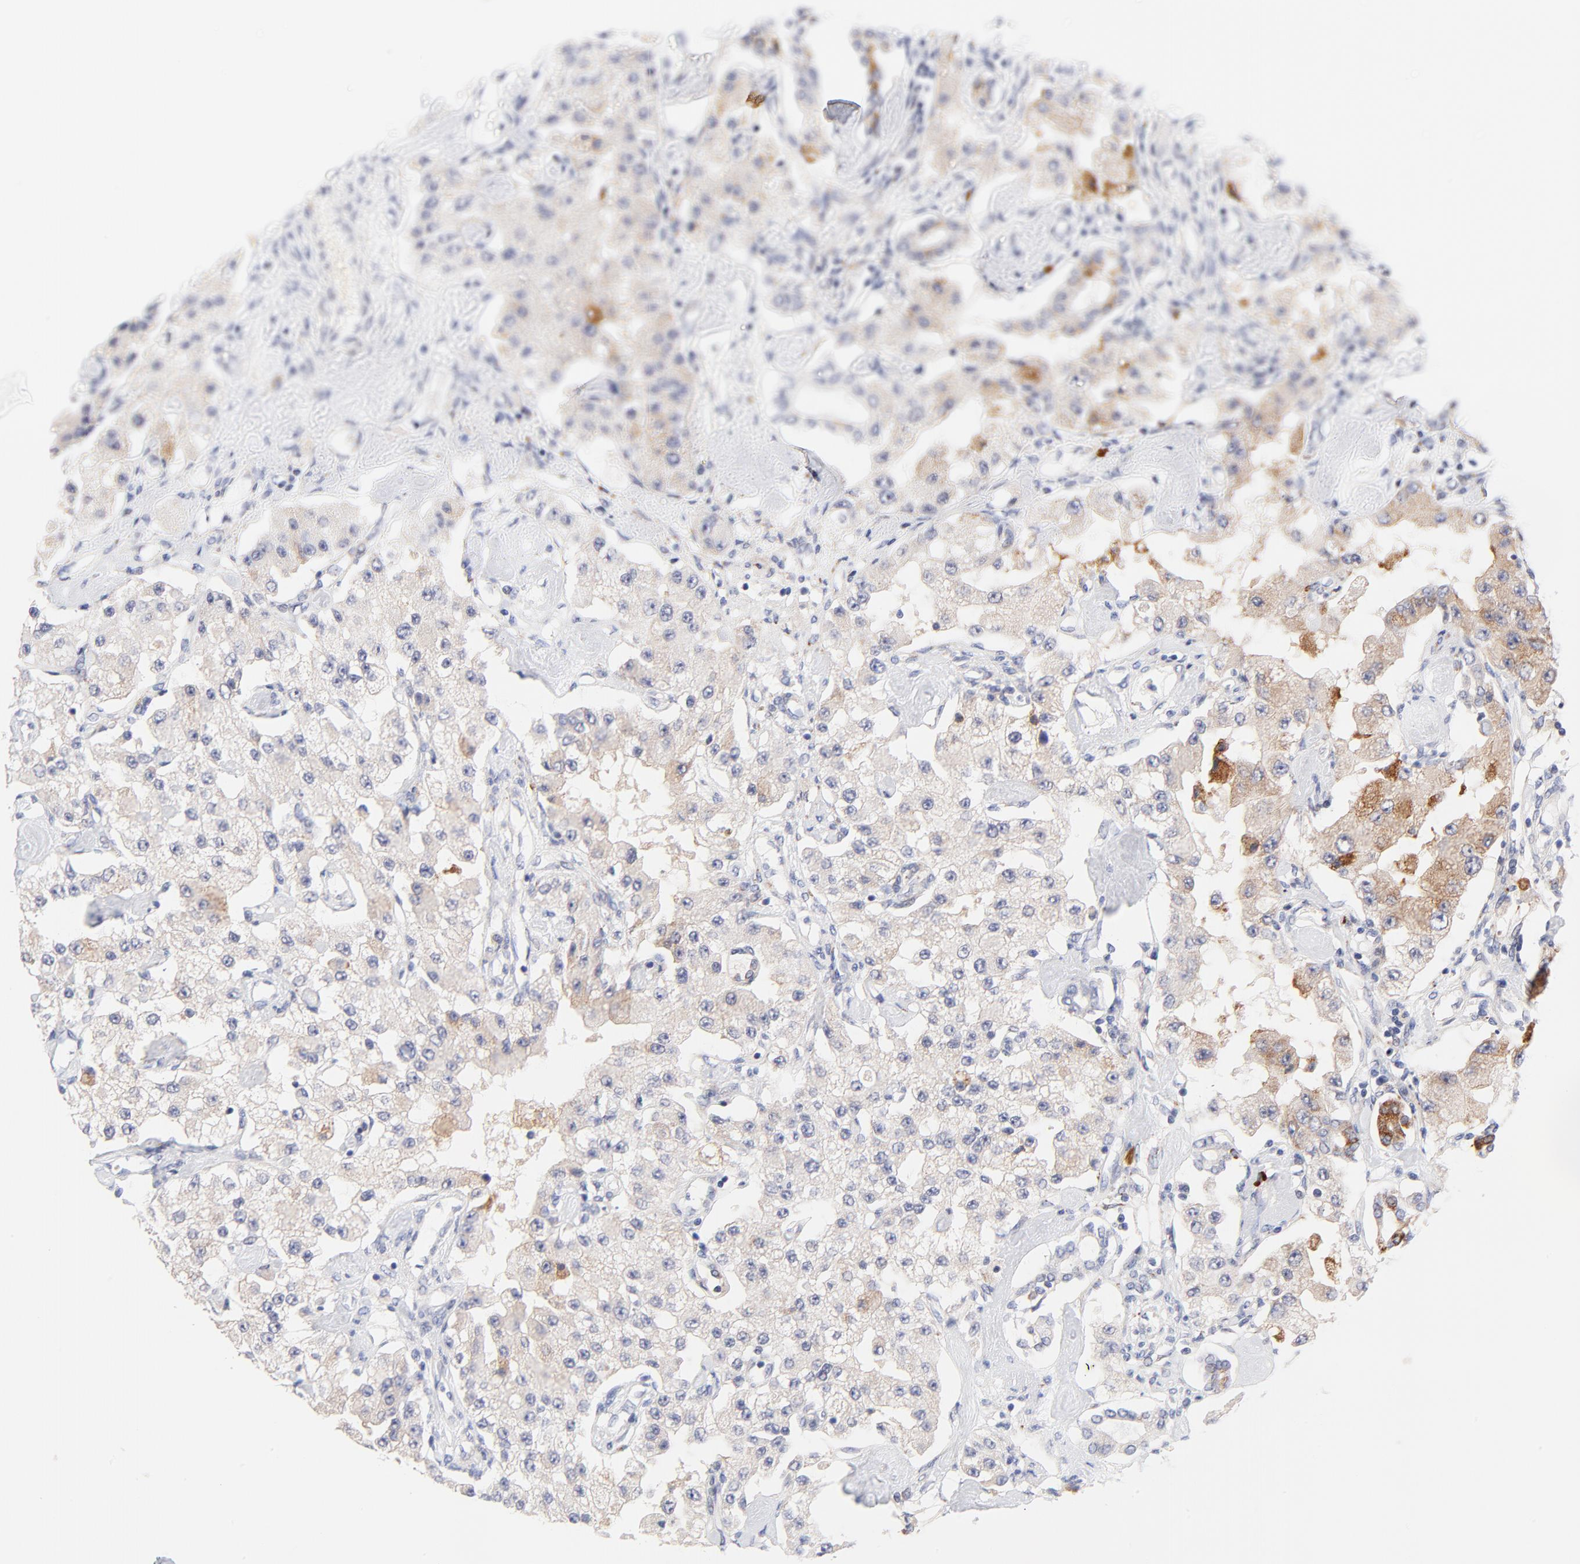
{"staining": {"intensity": "moderate", "quantity": "<25%", "location": "cytoplasmic/membranous"}, "tissue": "carcinoid", "cell_type": "Tumor cells", "image_type": "cancer", "snomed": [{"axis": "morphology", "description": "Carcinoid, malignant, NOS"}, {"axis": "topography", "description": "Pancreas"}], "caption": "The image reveals staining of carcinoid (malignant), revealing moderate cytoplasmic/membranous protein staining (brown color) within tumor cells.", "gene": "AFF2", "patient": {"sex": "male", "age": 41}}